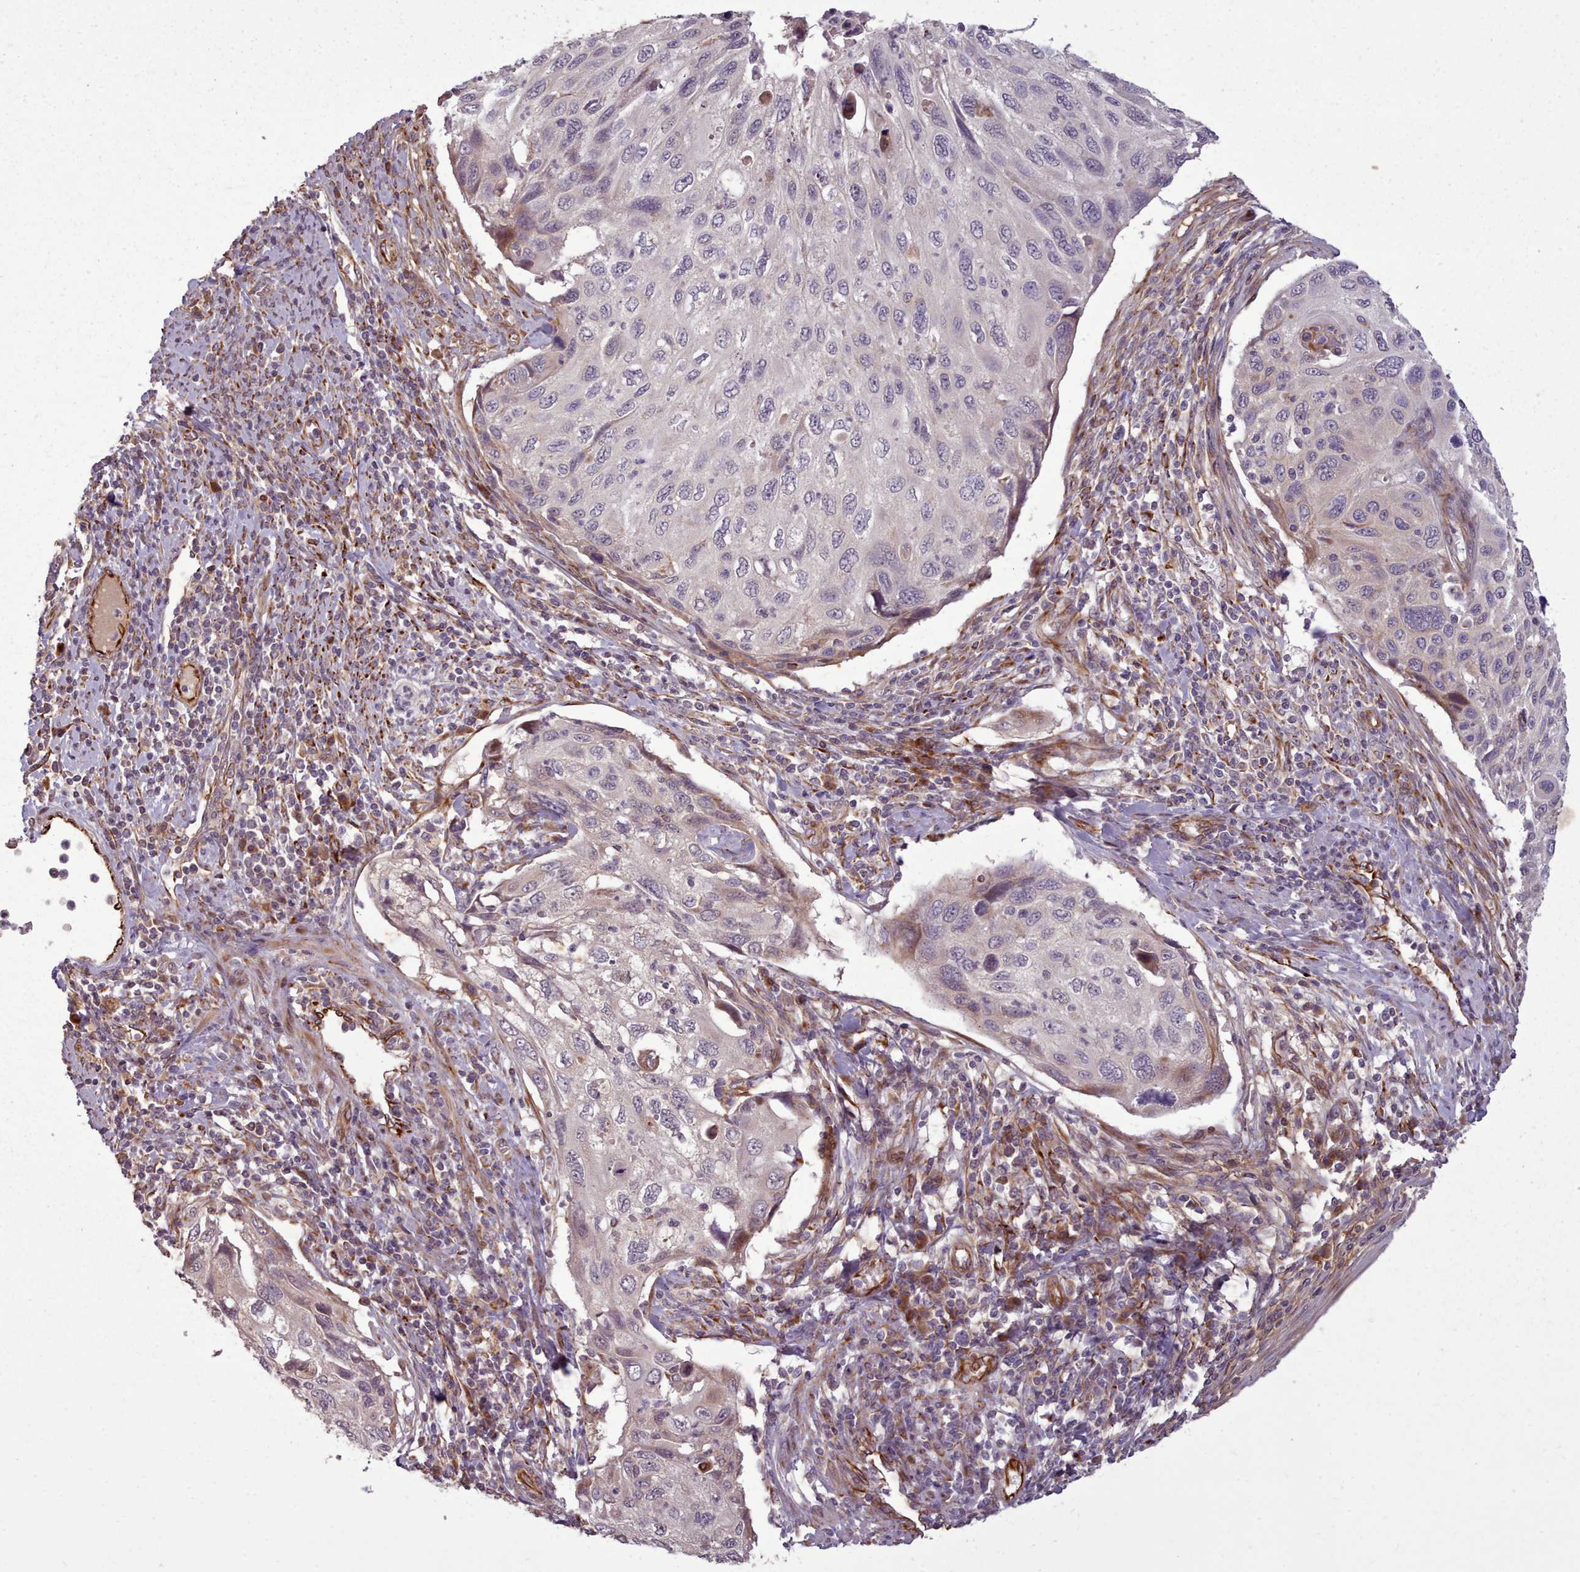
{"staining": {"intensity": "negative", "quantity": "none", "location": "none"}, "tissue": "cervical cancer", "cell_type": "Tumor cells", "image_type": "cancer", "snomed": [{"axis": "morphology", "description": "Squamous cell carcinoma, NOS"}, {"axis": "topography", "description": "Cervix"}], "caption": "Cervical squamous cell carcinoma was stained to show a protein in brown. There is no significant expression in tumor cells.", "gene": "GBGT1", "patient": {"sex": "female", "age": 70}}